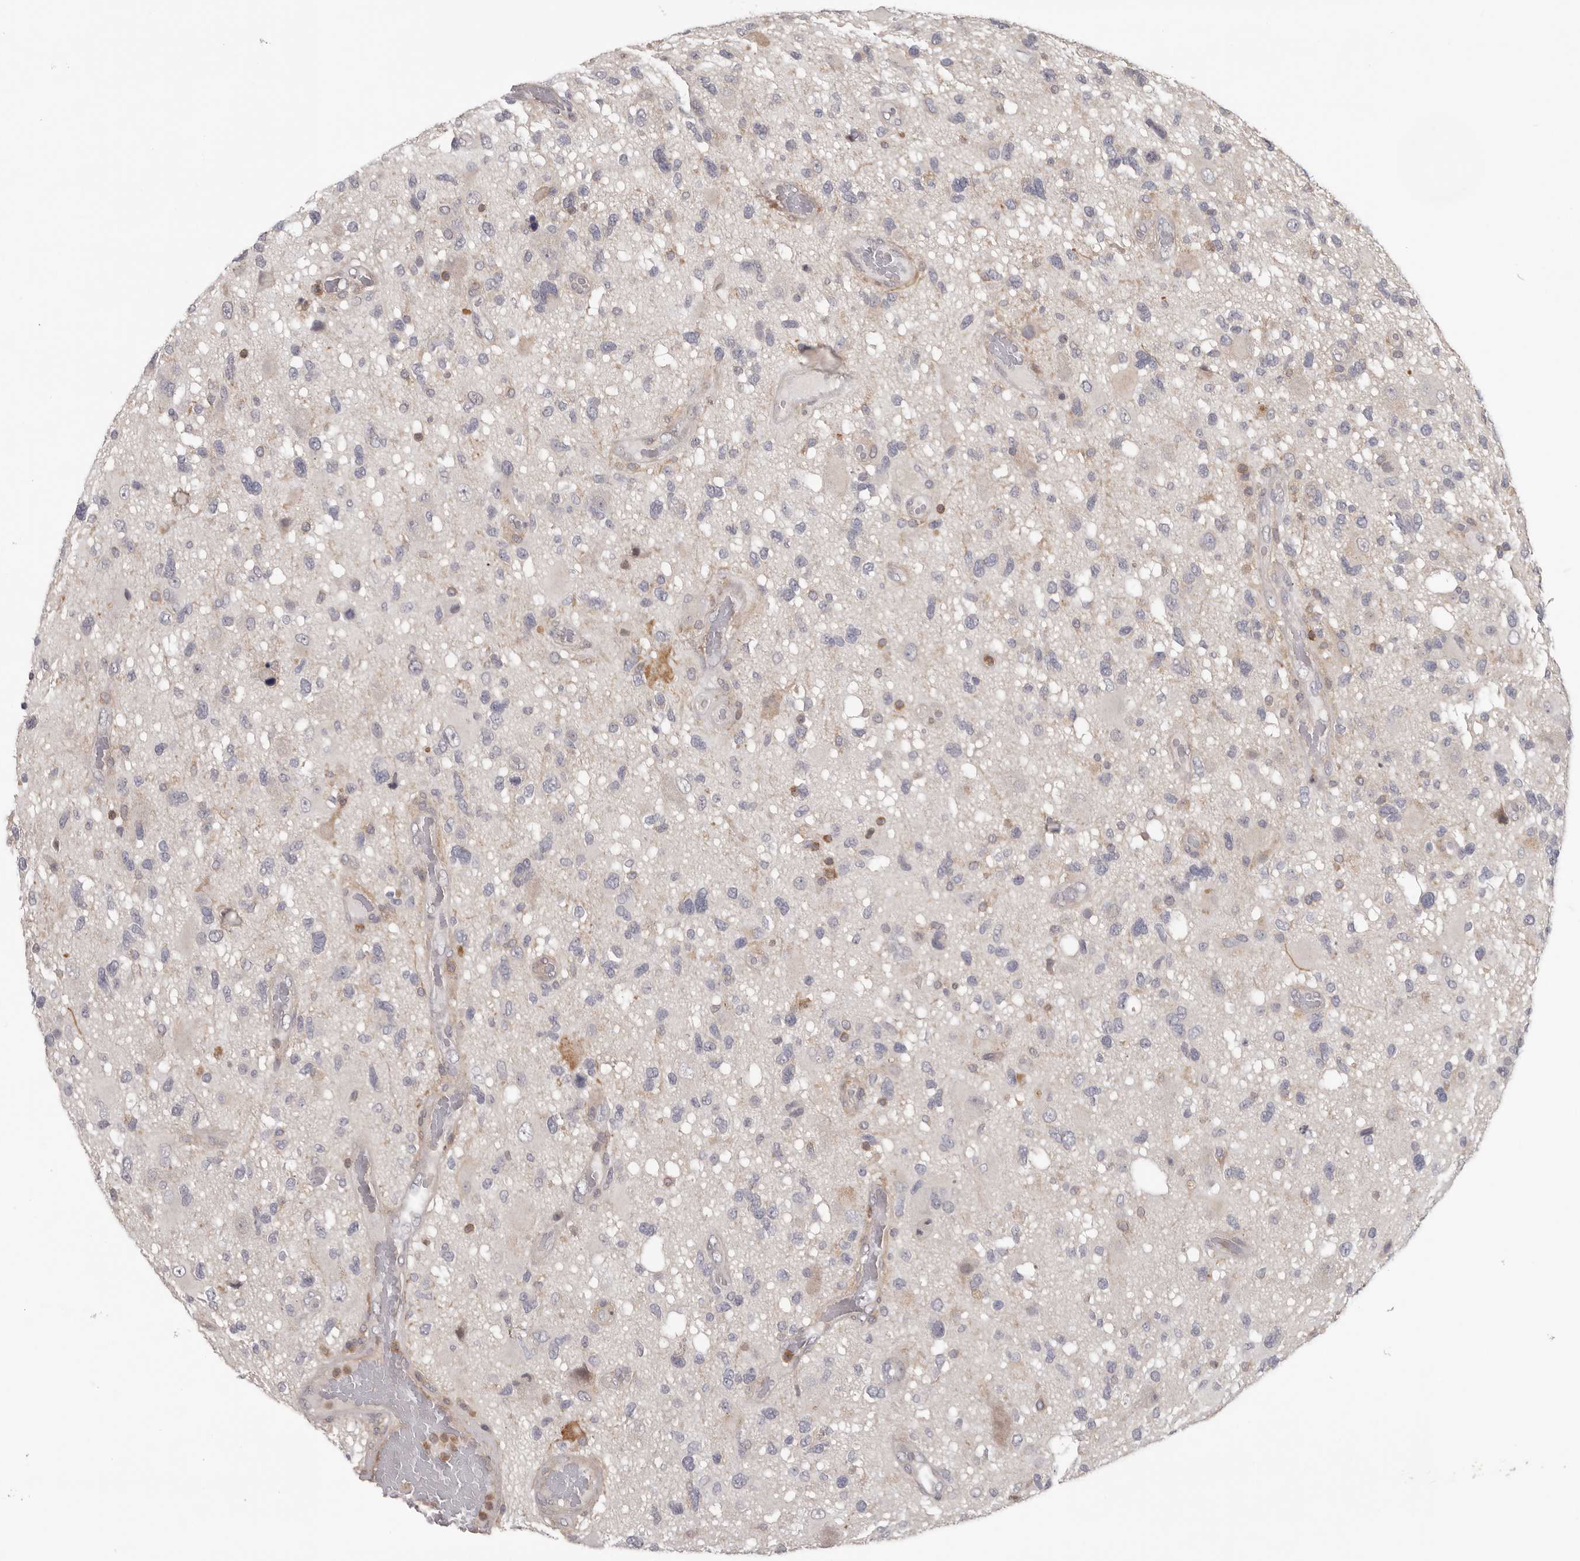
{"staining": {"intensity": "negative", "quantity": "none", "location": "none"}, "tissue": "glioma", "cell_type": "Tumor cells", "image_type": "cancer", "snomed": [{"axis": "morphology", "description": "Glioma, malignant, High grade"}, {"axis": "topography", "description": "Brain"}], "caption": "High magnification brightfield microscopy of glioma stained with DAB (3,3'-diaminobenzidine) (brown) and counterstained with hematoxylin (blue): tumor cells show no significant staining.", "gene": "ANKRD44", "patient": {"sex": "male", "age": 33}}